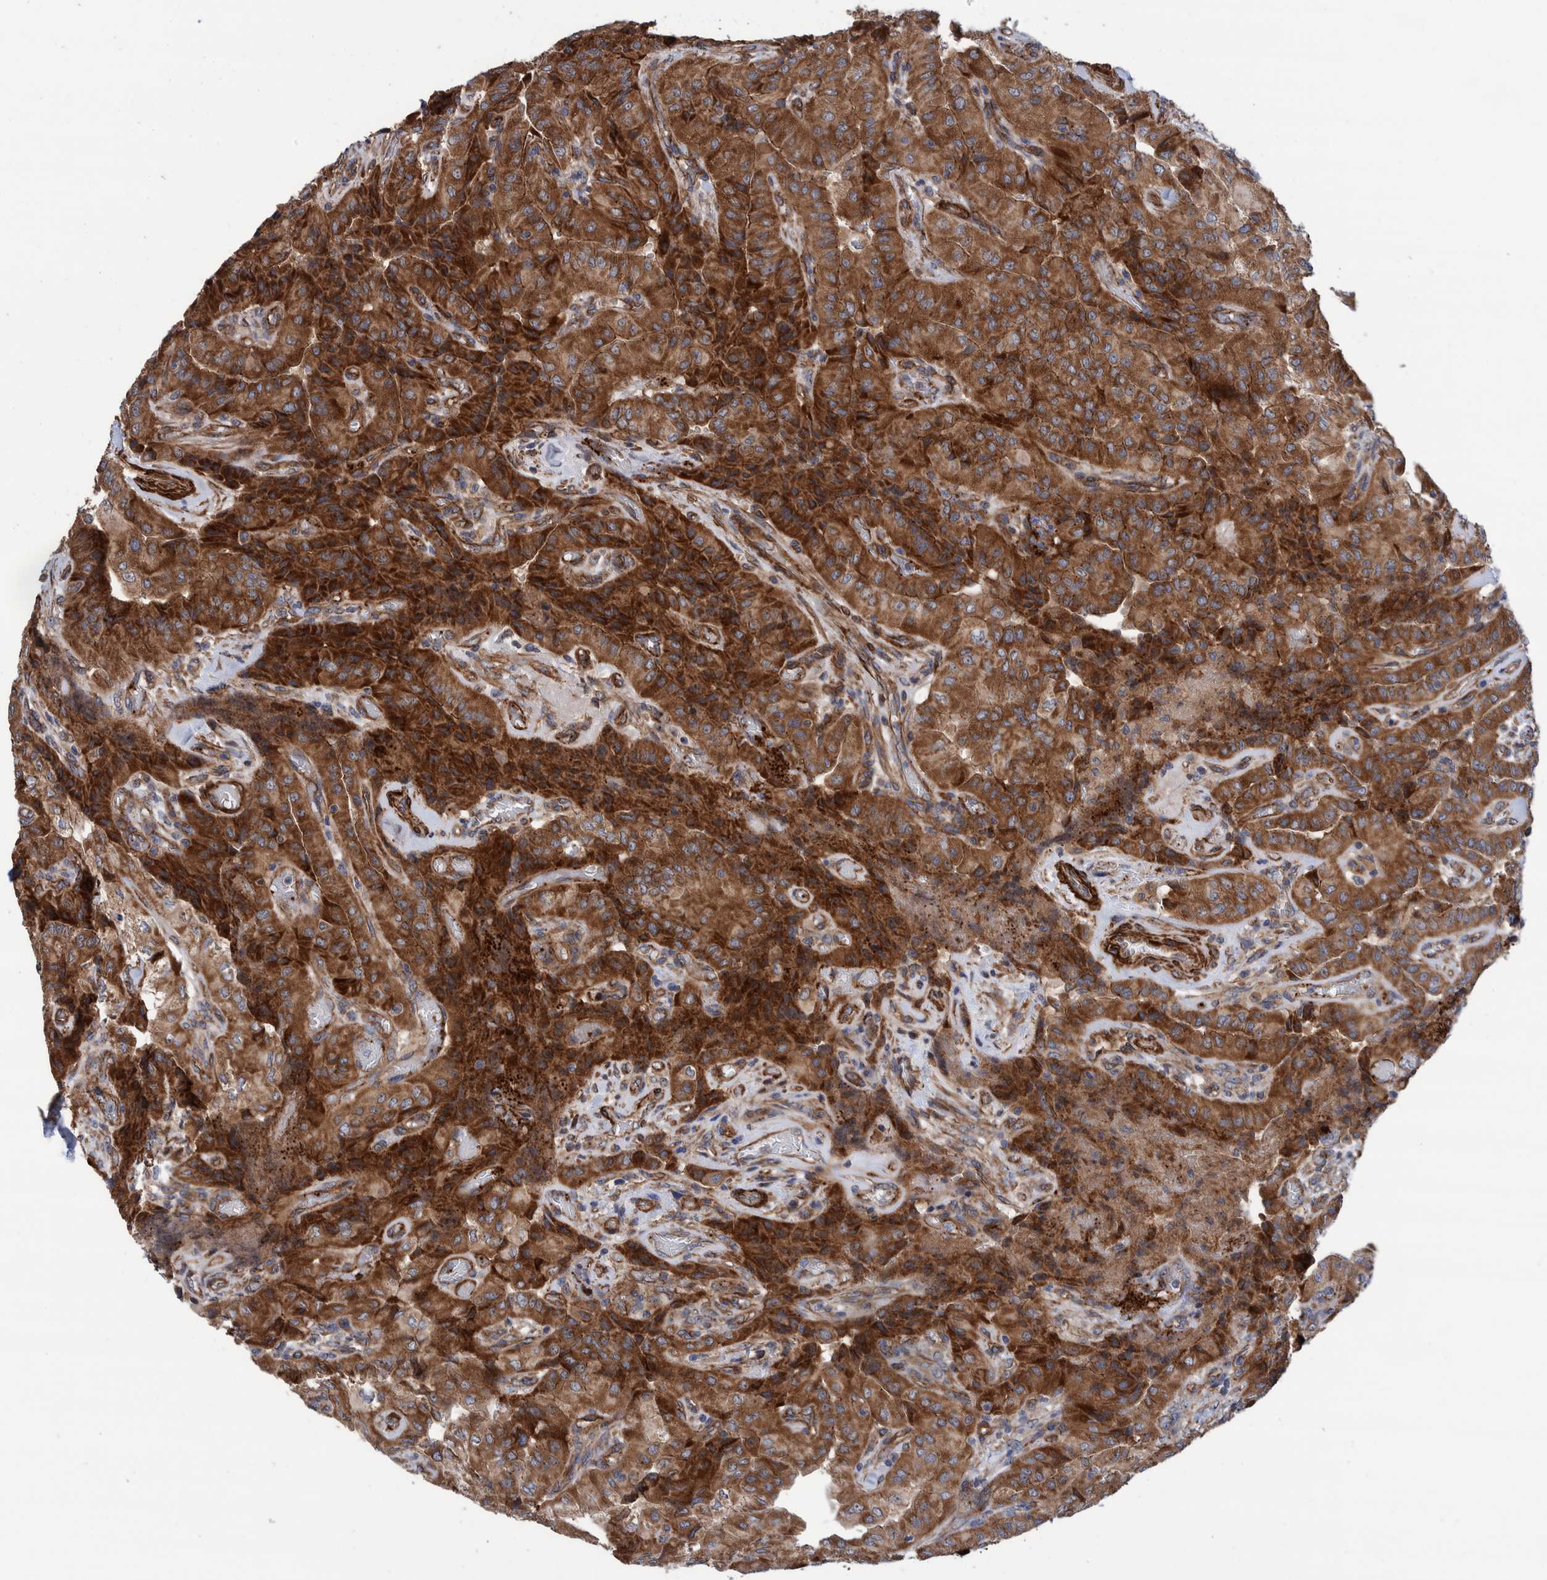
{"staining": {"intensity": "strong", "quantity": ">75%", "location": "cytoplasmic/membranous"}, "tissue": "thyroid cancer", "cell_type": "Tumor cells", "image_type": "cancer", "snomed": [{"axis": "morphology", "description": "Papillary adenocarcinoma, NOS"}, {"axis": "topography", "description": "Thyroid gland"}], "caption": "Thyroid cancer (papillary adenocarcinoma) stained with a brown dye exhibits strong cytoplasmic/membranous positive staining in about >75% of tumor cells.", "gene": "SLC25A10", "patient": {"sex": "female", "age": 59}}